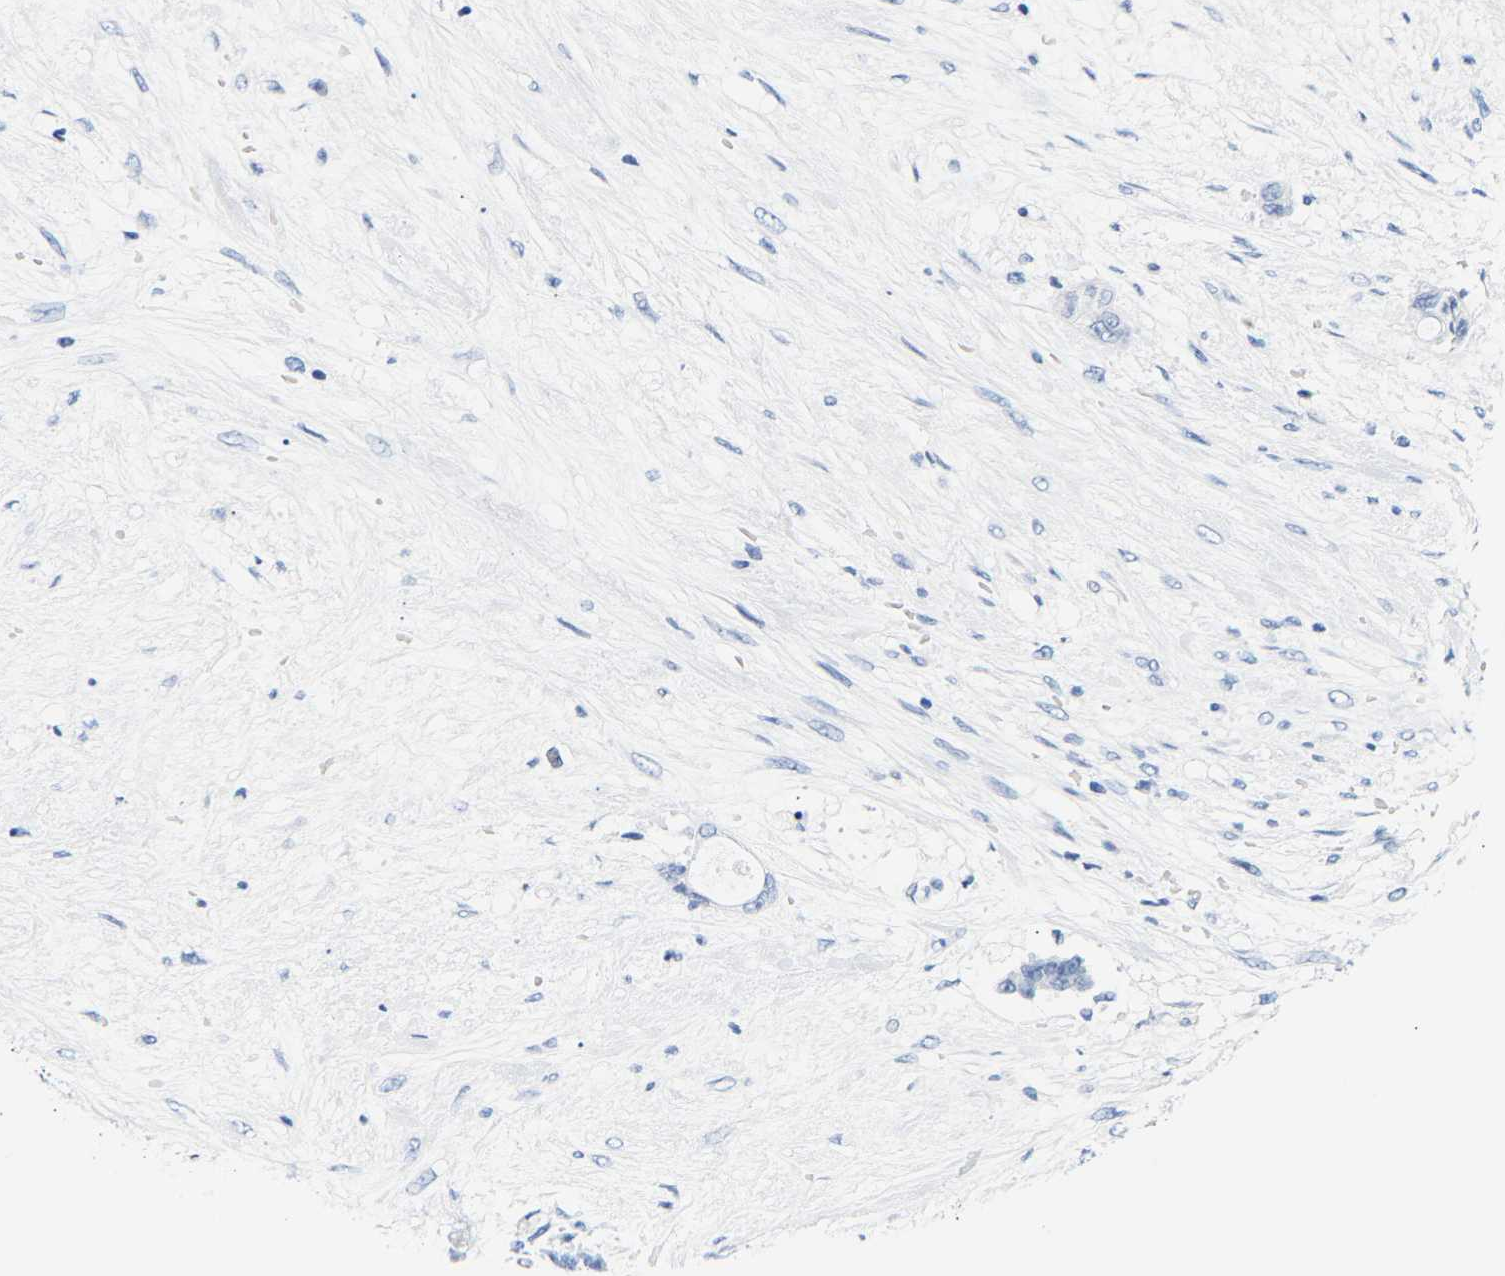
{"staining": {"intensity": "negative", "quantity": "none", "location": "none"}, "tissue": "liver cancer", "cell_type": "Tumor cells", "image_type": "cancer", "snomed": [{"axis": "morphology", "description": "Normal tissue, NOS"}, {"axis": "morphology", "description": "Cholangiocarcinoma"}, {"axis": "topography", "description": "Liver"}, {"axis": "topography", "description": "Peripheral nerve tissue"}], "caption": "There is no significant staining in tumor cells of liver cancer (cholangiocarcinoma).", "gene": "SPINK2", "patient": {"sex": "female", "age": 73}}